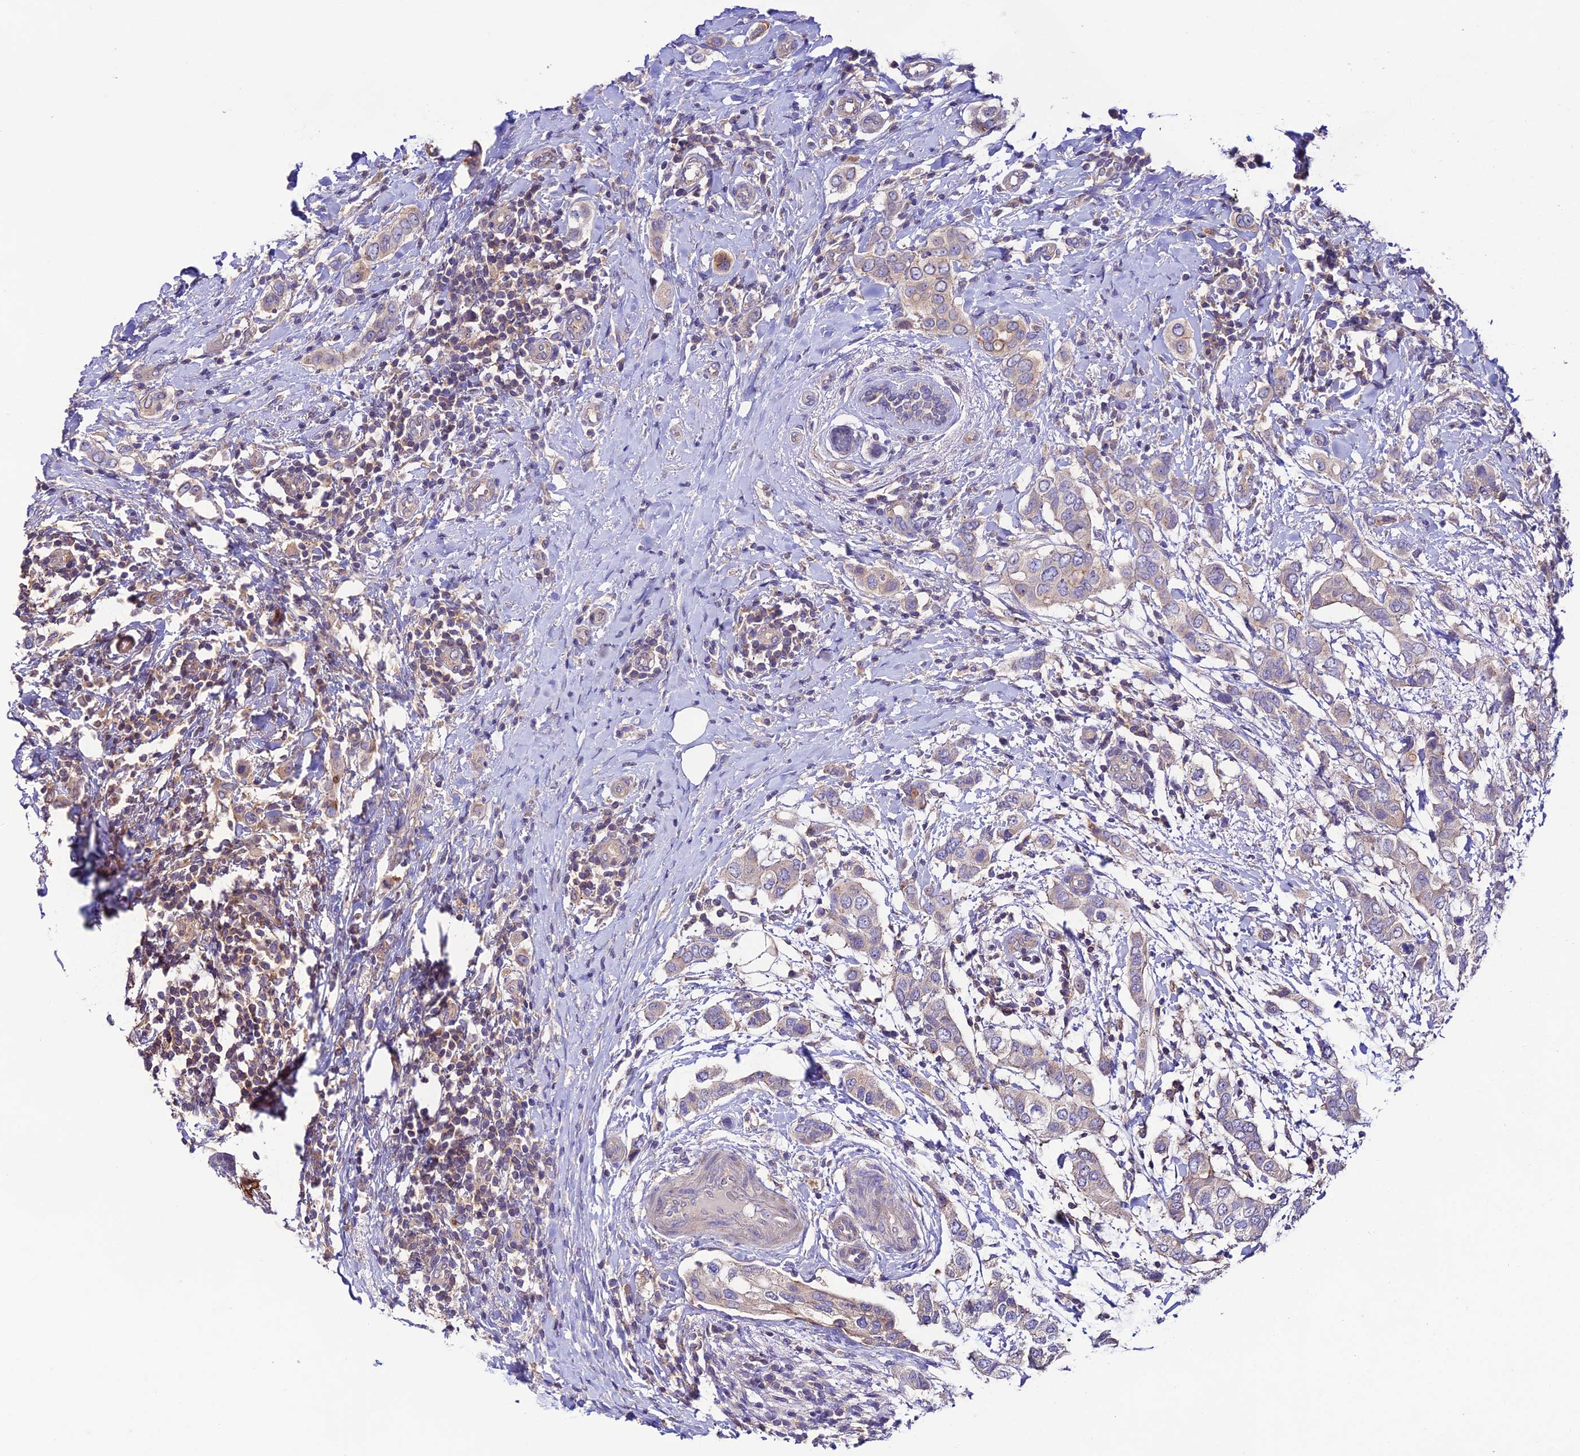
{"staining": {"intensity": "strong", "quantity": "<25%", "location": "cytoplasmic/membranous"}, "tissue": "breast cancer", "cell_type": "Tumor cells", "image_type": "cancer", "snomed": [{"axis": "morphology", "description": "Lobular carcinoma"}, {"axis": "topography", "description": "Breast"}], "caption": "Immunohistochemical staining of breast cancer reveals medium levels of strong cytoplasmic/membranous protein positivity in approximately <25% of tumor cells.", "gene": "BRME1", "patient": {"sex": "female", "age": 51}}